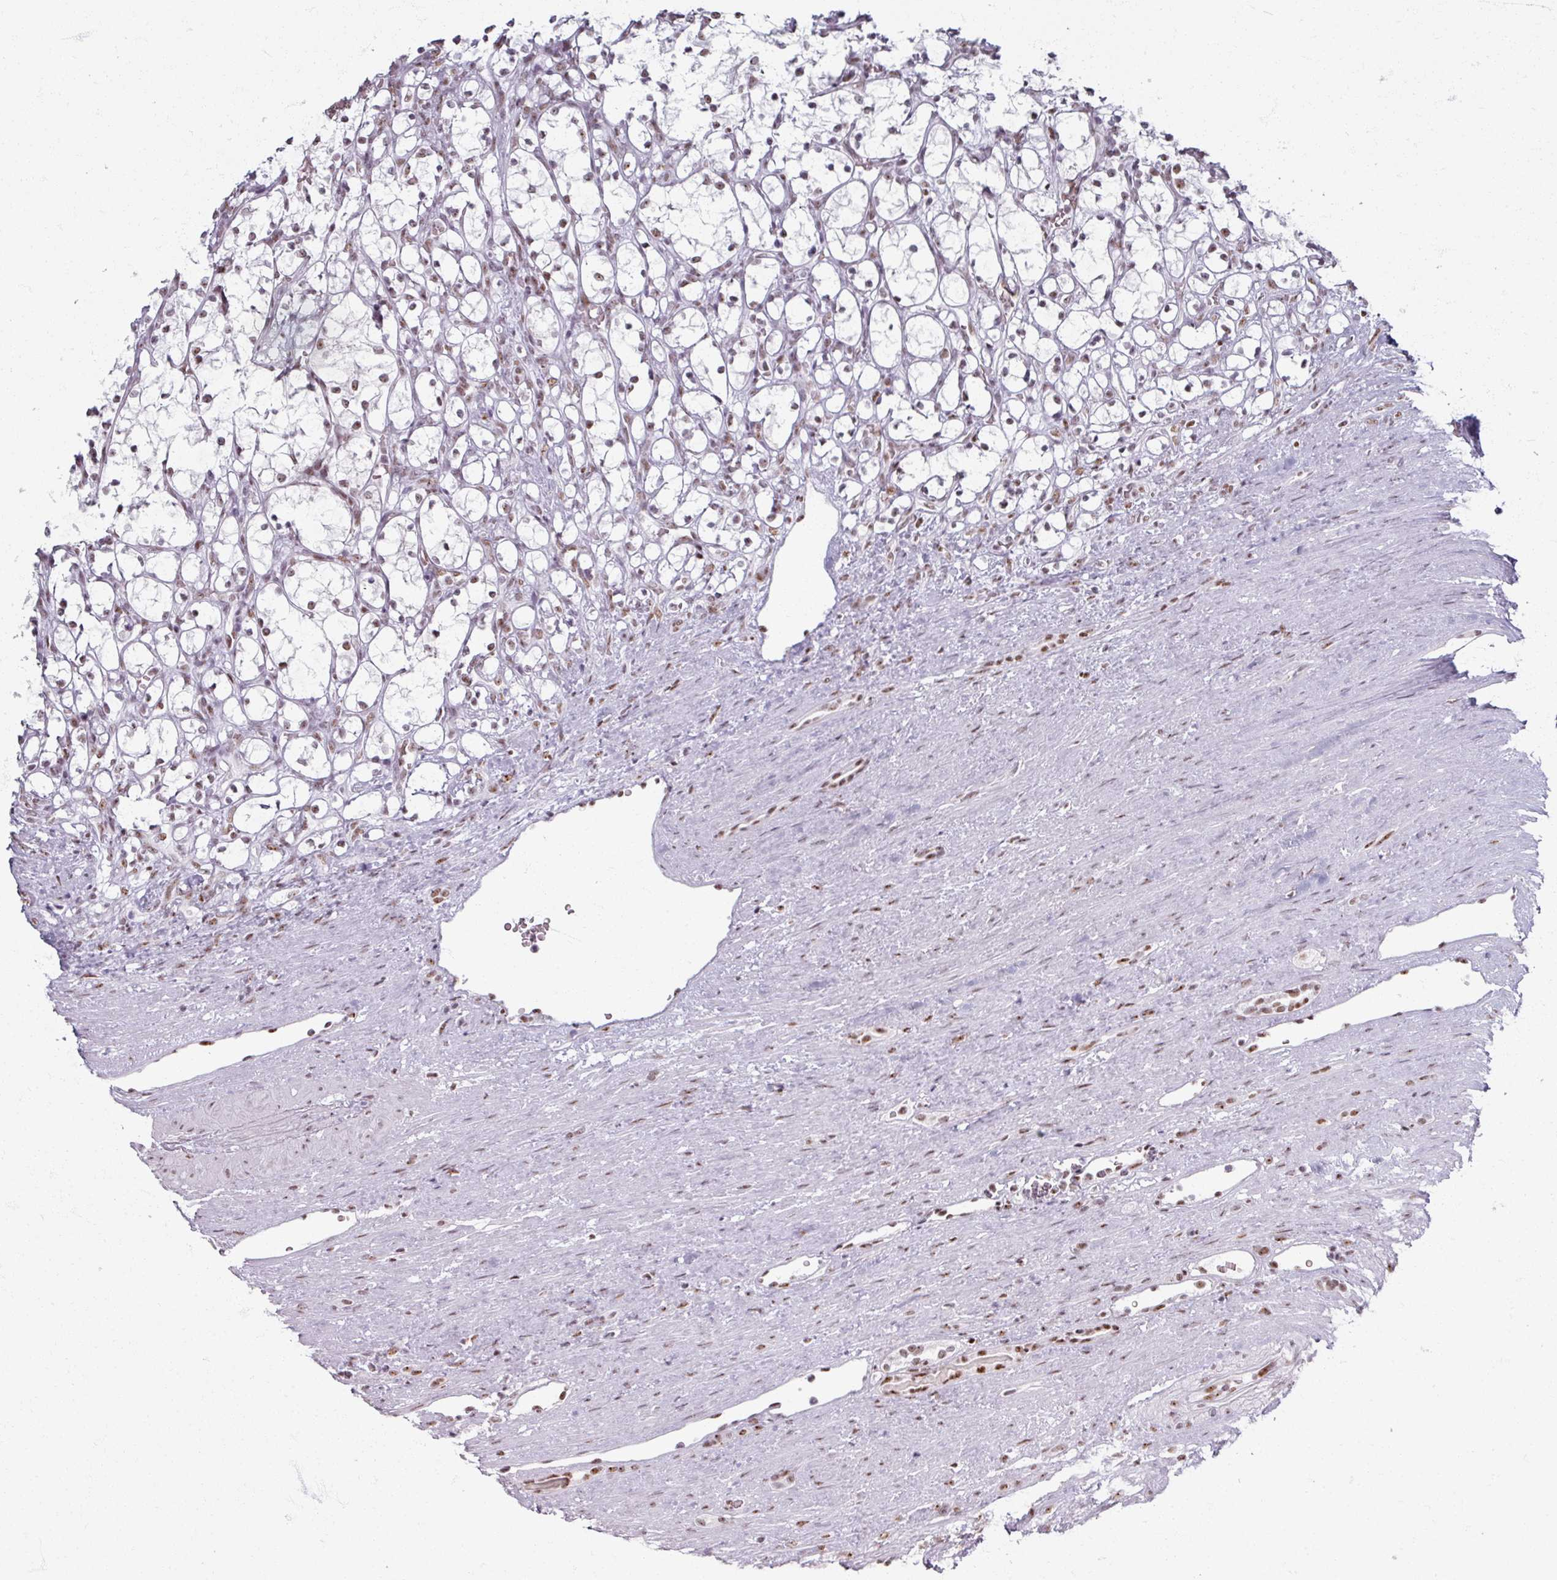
{"staining": {"intensity": "moderate", "quantity": "25%-75%", "location": "nuclear"}, "tissue": "renal cancer", "cell_type": "Tumor cells", "image_type": "cancer", "snomed": [{"axis": "morphology", "description": "Adenocarcinoma, NOS"}, {"axis": "topography", "description": "Kidney"}], "caption": "Immunohistochemistry (IHC) photomicrograph of neoplastic tissue: renal adenocarcinoma stained using immunohistochemistry (IHC) shows medium levels of moderate protein expression localized specifically in the nuclear of tumor cells, appearing as a nuclear brown color.", "gene": "ADAR", "patient": {"sex": "female", "age": 69}}